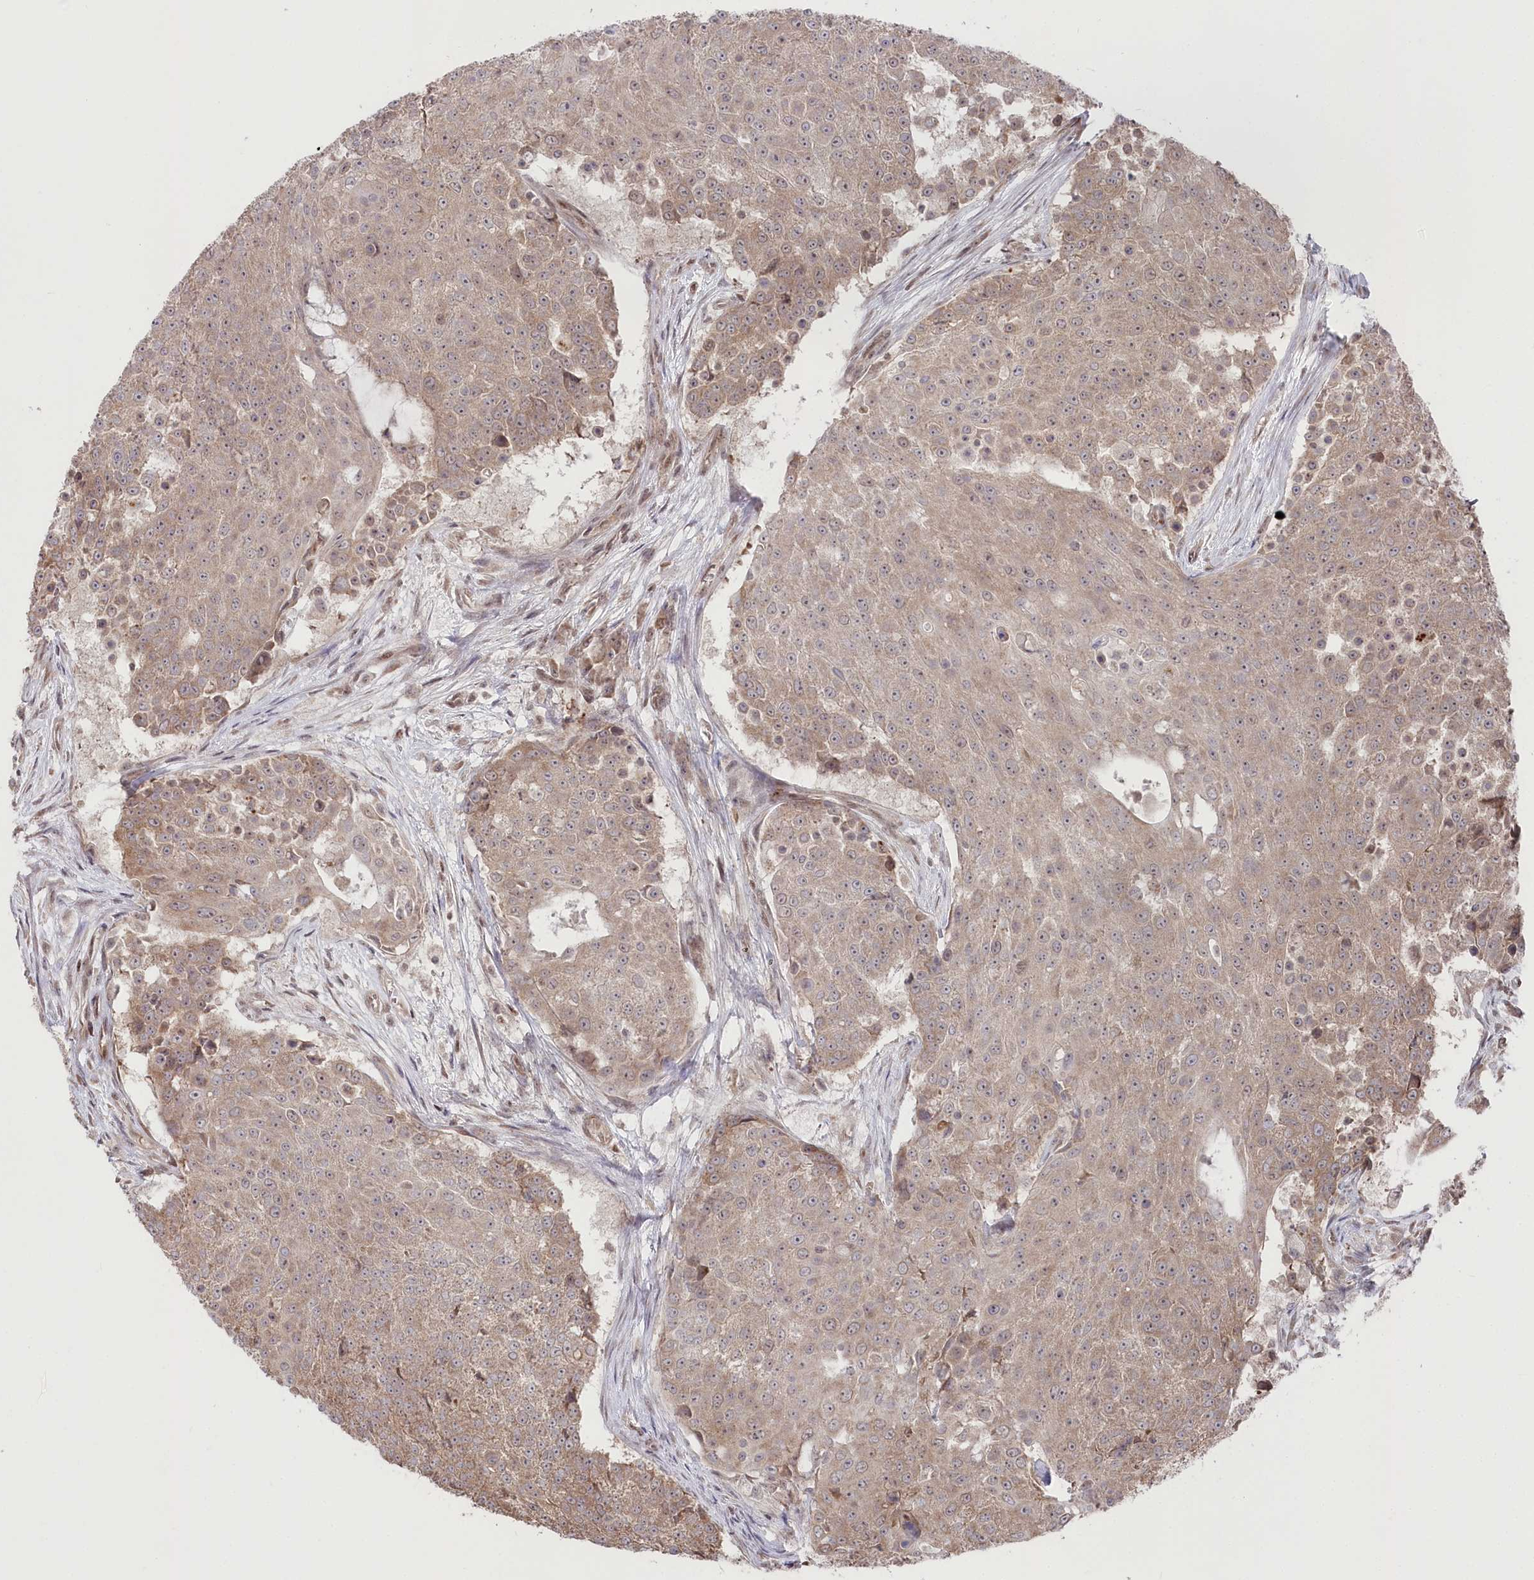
{"staining": {"intensity": "weak", "quantity": "25%-75%", "location": "cytoplasmic/membranous,nuclear"}, "tissue": "urothelial cancer", "cell_type": "Tumor cells", "image_type": "cancer", "snomed": [{"axis": "morphology", "description": "Urothelial carcinoma, High grade"}, {"axis": "topography", "description": "Urinary bladder"}], "caption": "High-magnification brightfield microscopy of urothelial carcinoma (high-grade) stained with DAB (3,3'-diaminobenzidine) (brown) and counterstained with hematoxylin (blue). tumor cells exhibit weak cytoplasmic/membranous and nuclear staining is present in approximately25%-75% of cells.", "gene": "CGGBP1", "patient": {"sex": "female", "age": 63}}